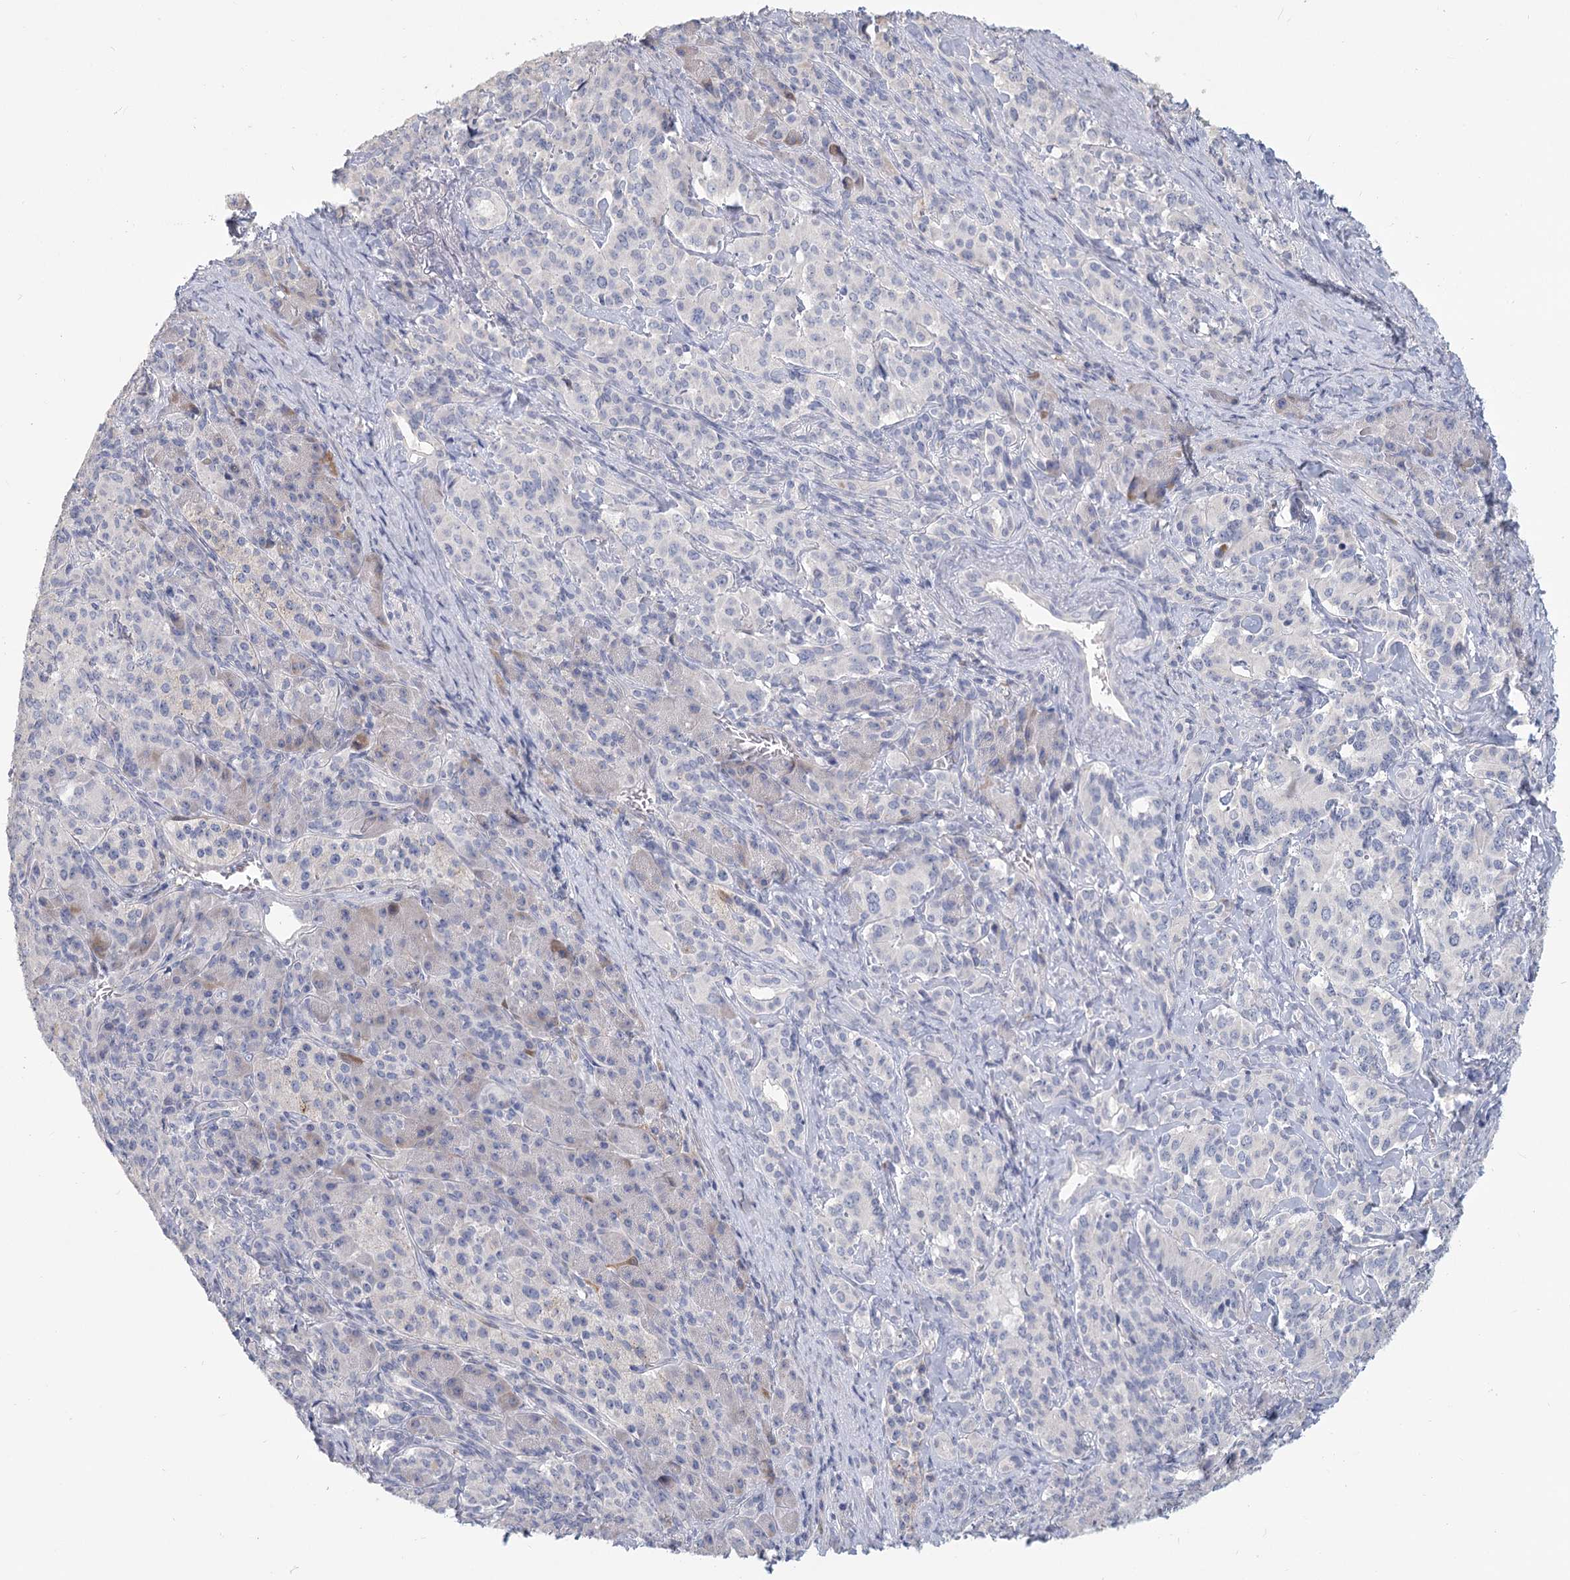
{"staining": {"intensity": "negative", "quantity": "none", "location": "none"}, "tissue": "pancreatic cancer", "cell_type": "Tumor cells", "image_type": "cancer", "snomed": [{"axis": "morphology", "description": "Adenocarcinoma, NOS"}, {"axis": "topography", "description": "Pancreas"}], "caption": "Immunohistochemistry of pancreatic cancer (adenocarcinoma) displays no expression in tumor cells.", "gene": "CNTLN", "patient": {"sex": "female", "age": 74}}